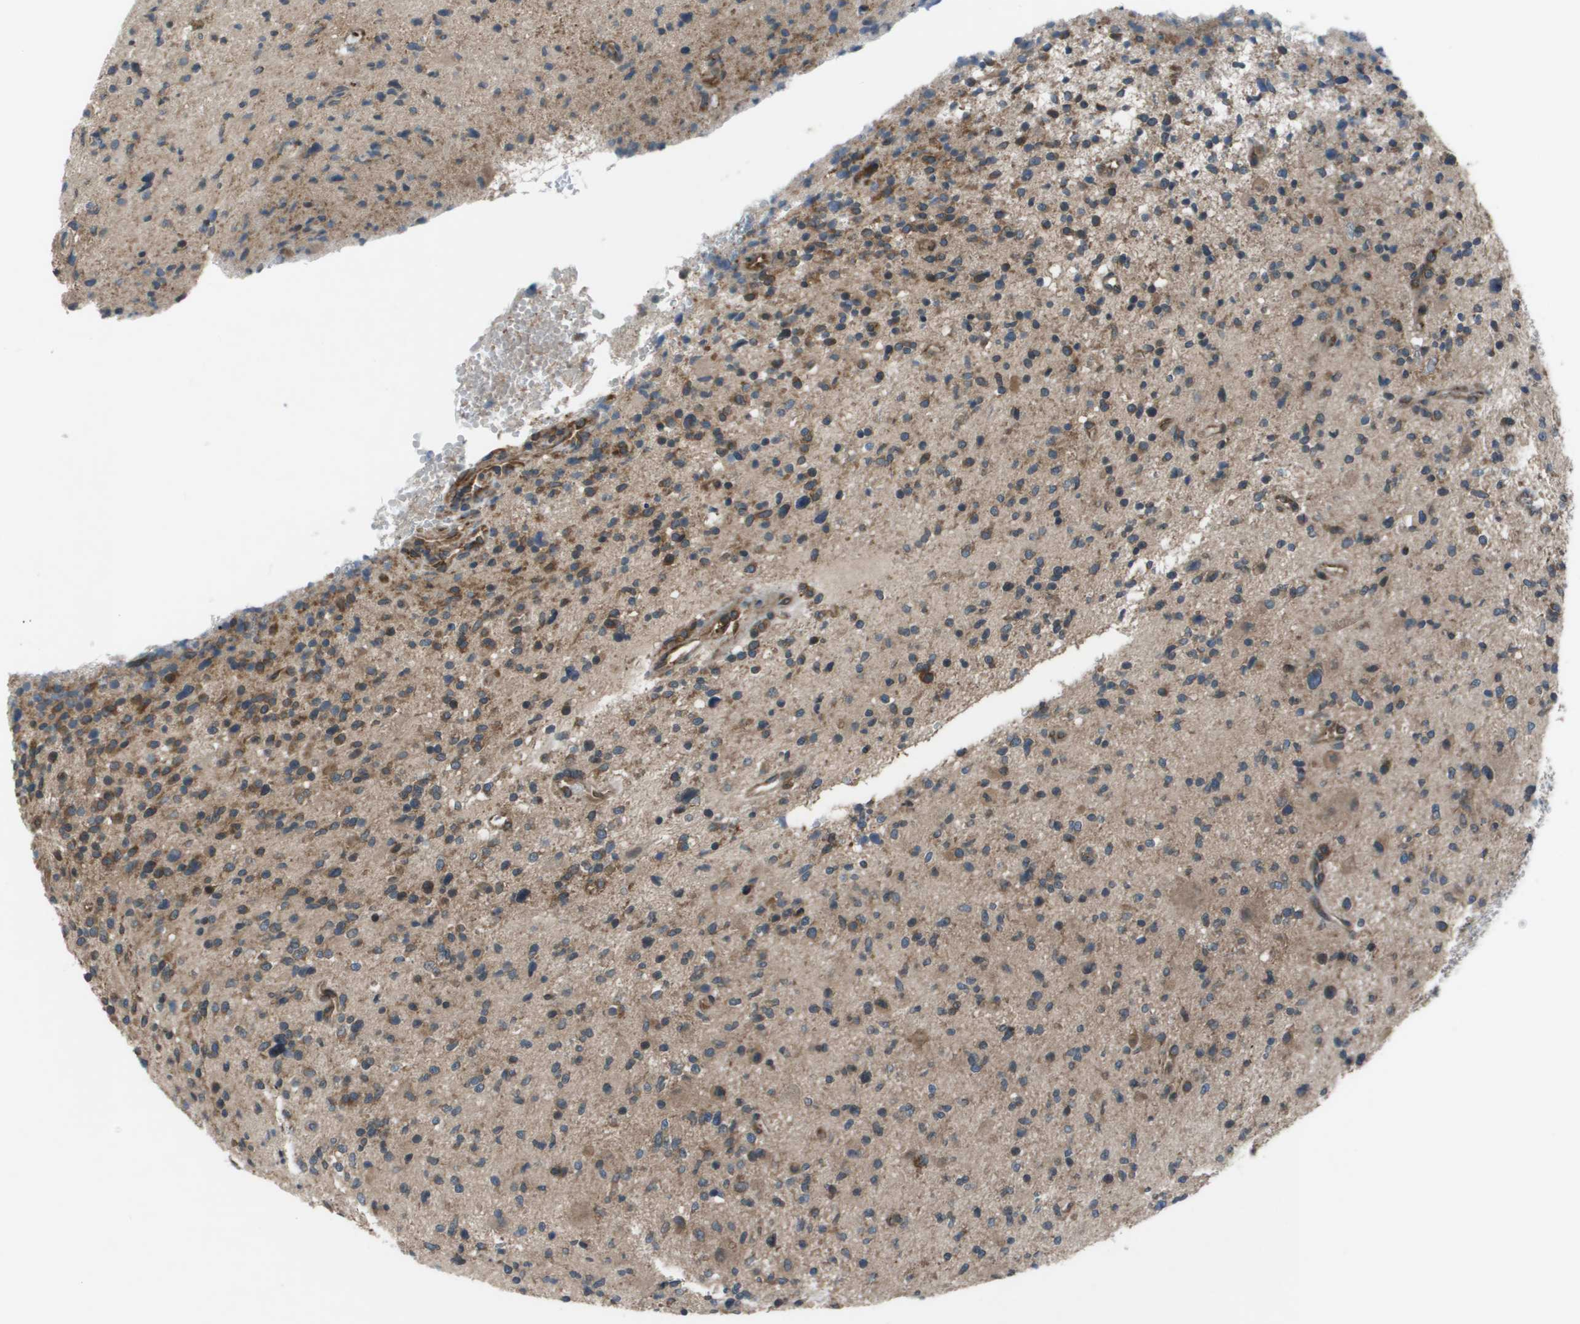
{"staining": {"intensity": "moderate", "quantity": "25%-75%", "location": "cytoplasmic/membranous"}, "tissue": "glioma", "cell_type": "Tumor cells", "image_type": "cancer", "snomed": [{"axis": "morphology", "description": "Glioma, malignant, High grade"}, {"axis": "topography", "description": "Brain"}], "caption": "Glioma stained with a brown dye displays moderate cytoplasmic/membranous positive positivity in about 25%-75% of tumor cells.", "gene": "EIF3B", "patient": {"sex": "male", "age": 48}}